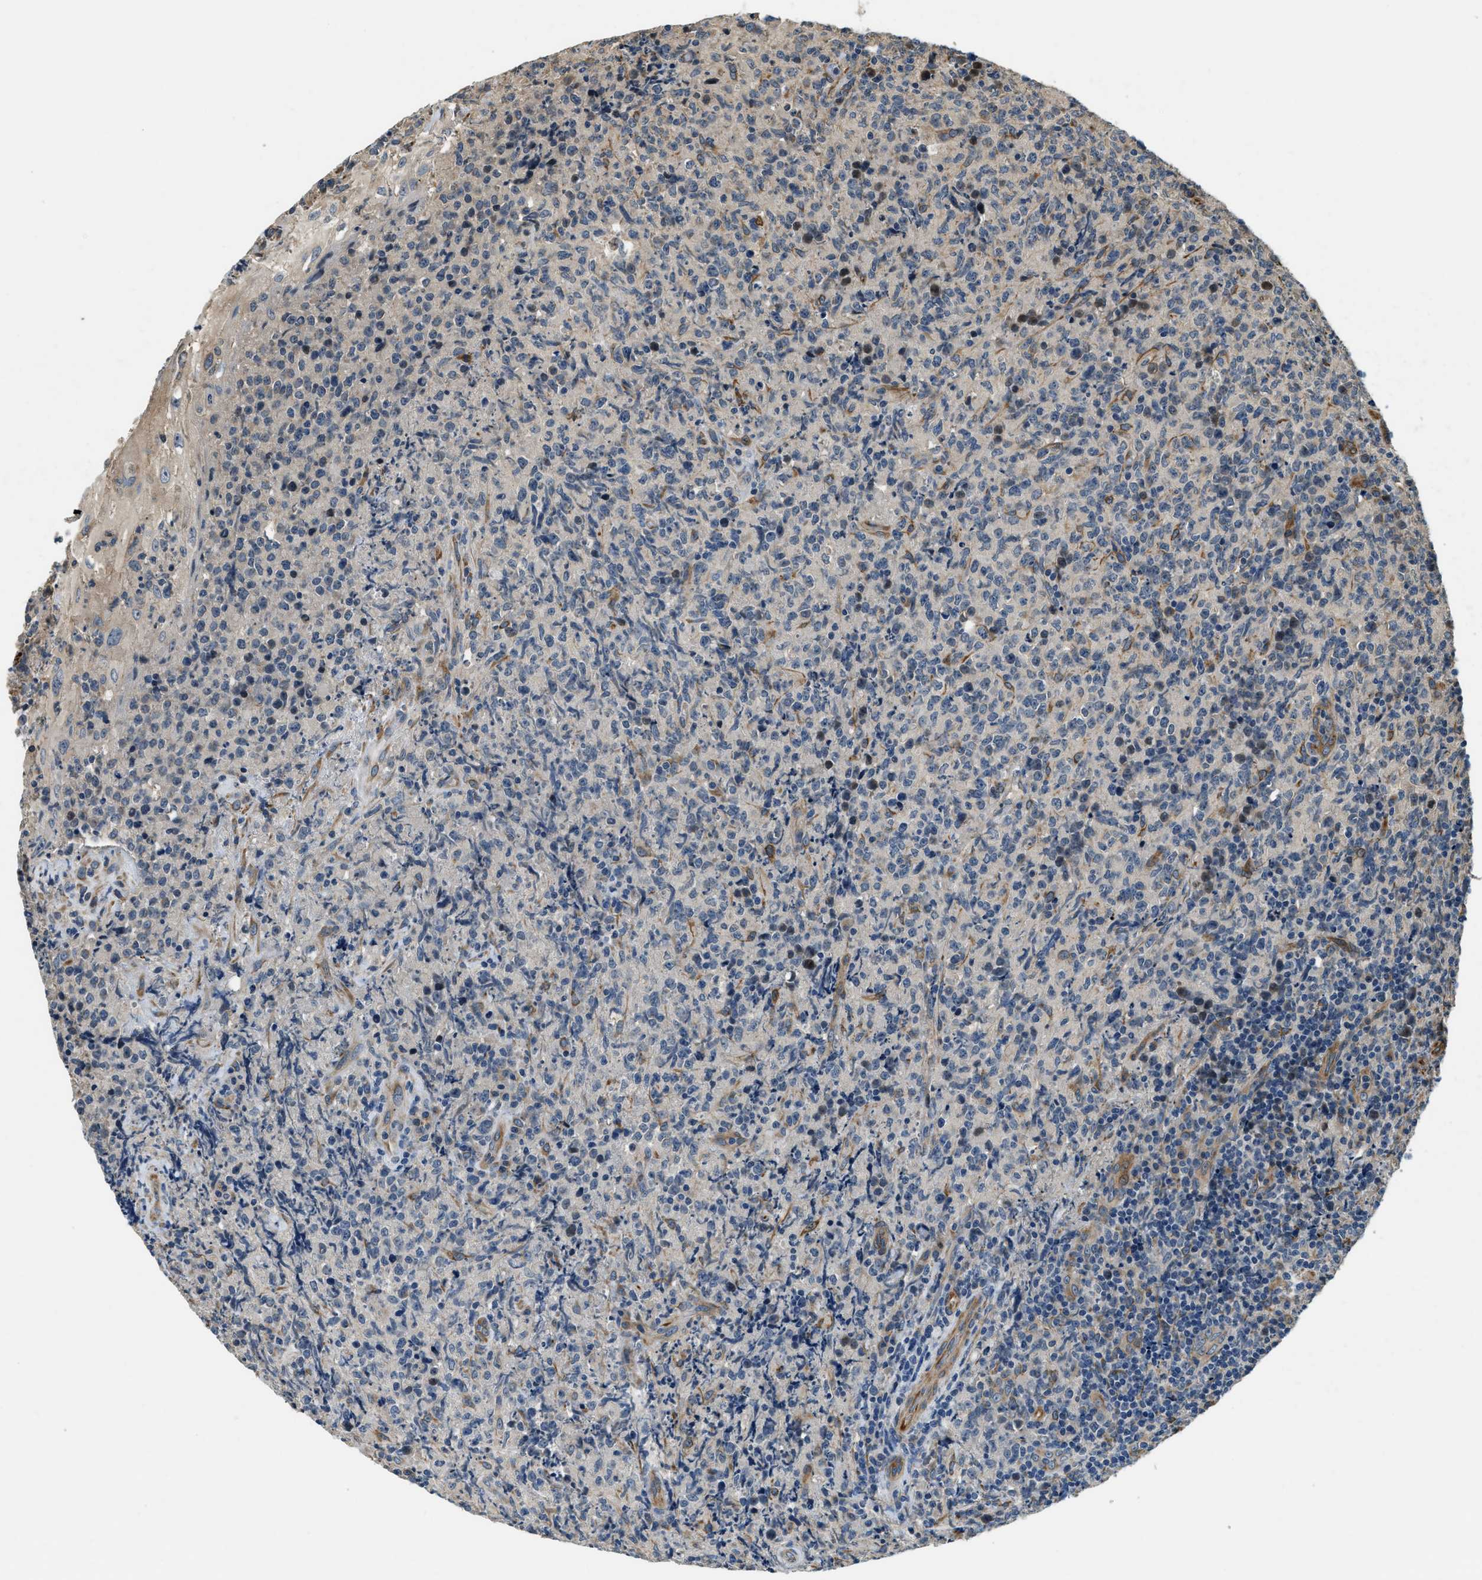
{"staining": {"intensity": "negative", "quantity": "none", "location": "none"}, "tissue": "lymphoma", "cell_type": "Tumor cells", "image_type": "cancer", "snomed": [{"axis": "morphology", "description": "Malignant lymphoma, non-Hodgkin's type, High grade"}, {"axis": "topography", "description": "Tonsil"}], "caption": "Lymphoma was stained to show a protein in brown. There is no significant staining in tumor cells.", "gene": "ALOX12", "patient": {"sex": "female", "age": 36}}